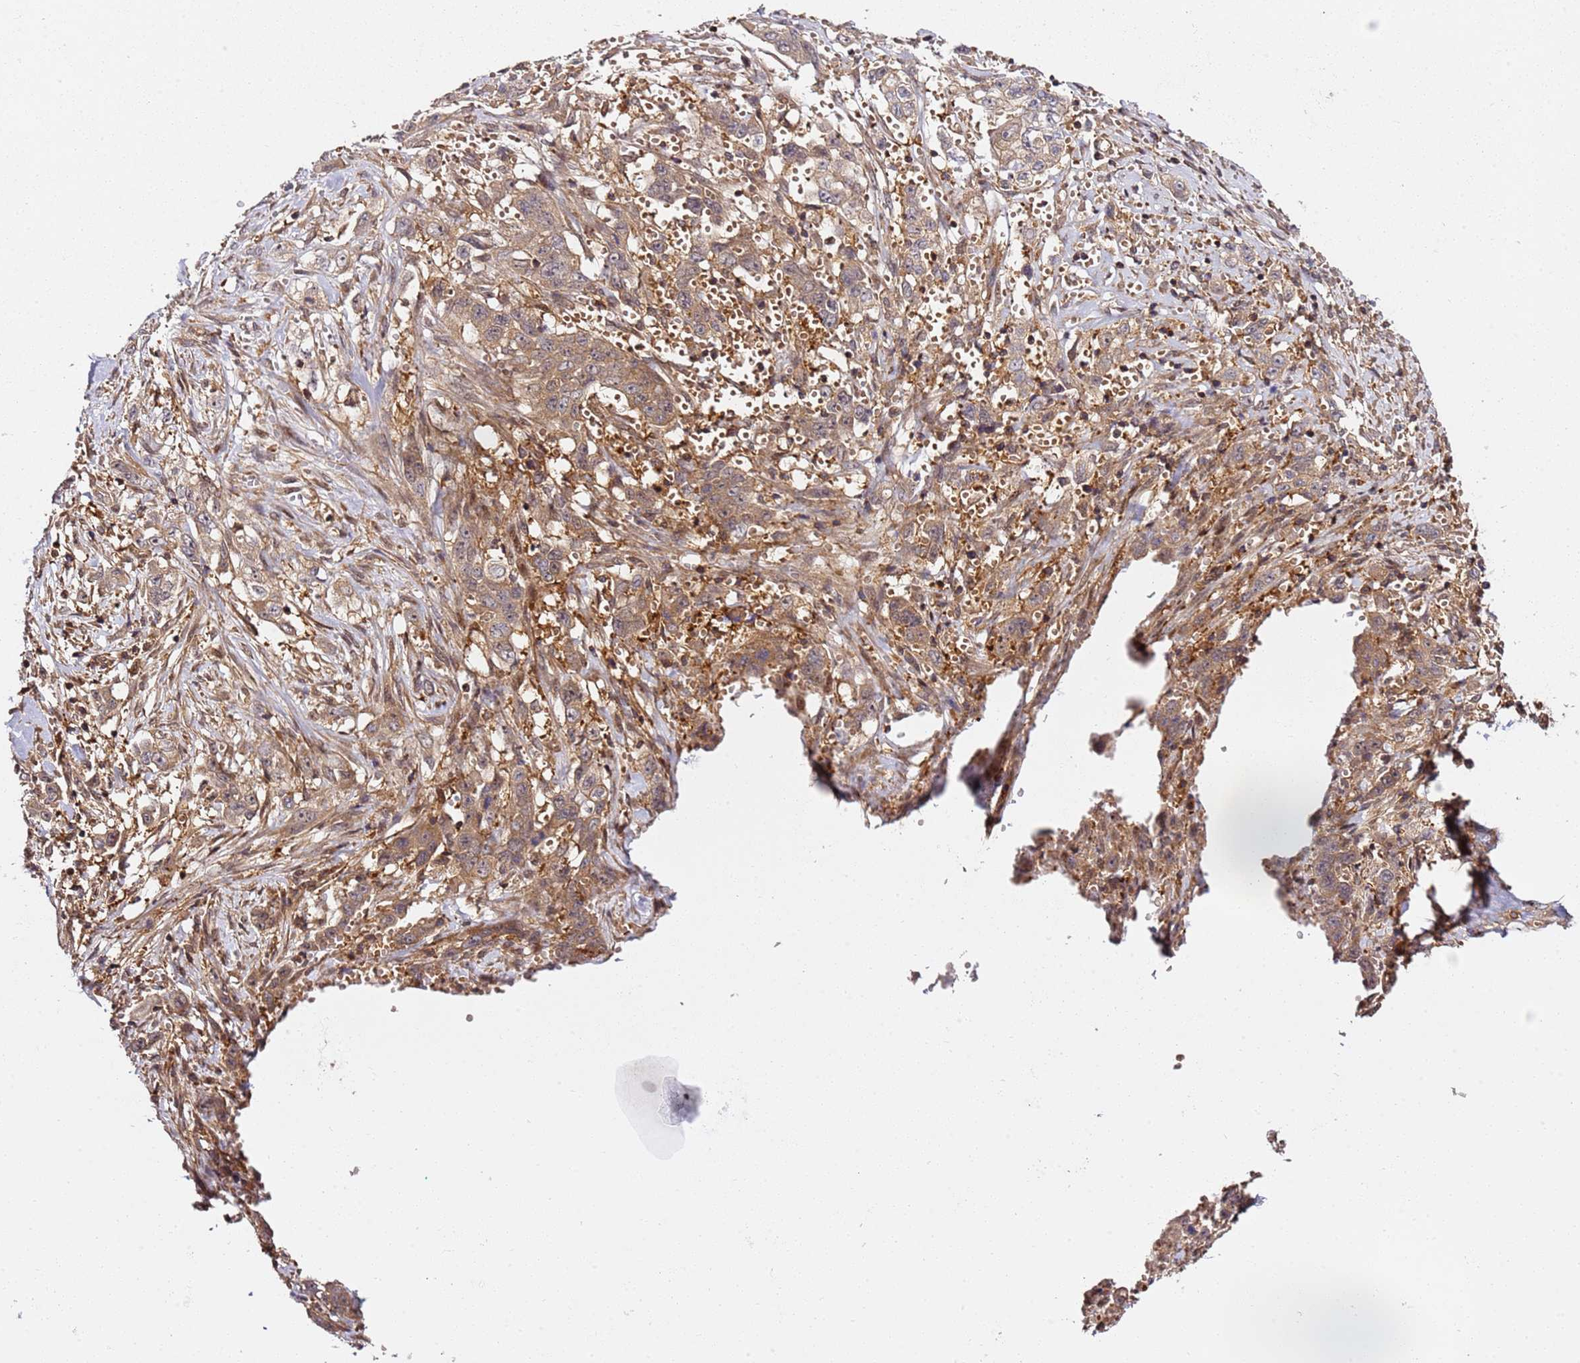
{"staining": {"intensity": "moderate", "quantity": ">75%", "location": "cytoplasmic/membranous"}, "tissue": "stomach cancer", "cell_type": "Tumor cells", "image_type": "cancer", "snomed": [{"axis": "morphology", "description": "Adenocarcinoma, NOS"}, {"axis": "topography", "description": "Stomach, upper"}], "caption": "Adenocarcinoma (stomach) stained for a protein exhibits moderate cytoplasmic/membranous positivity in tumor cells. (brown staining indicates protein expression, while blue staining denotes nuclei).", "gene": "PRMT7", "patient": {"sex": "male", "age": 62}}